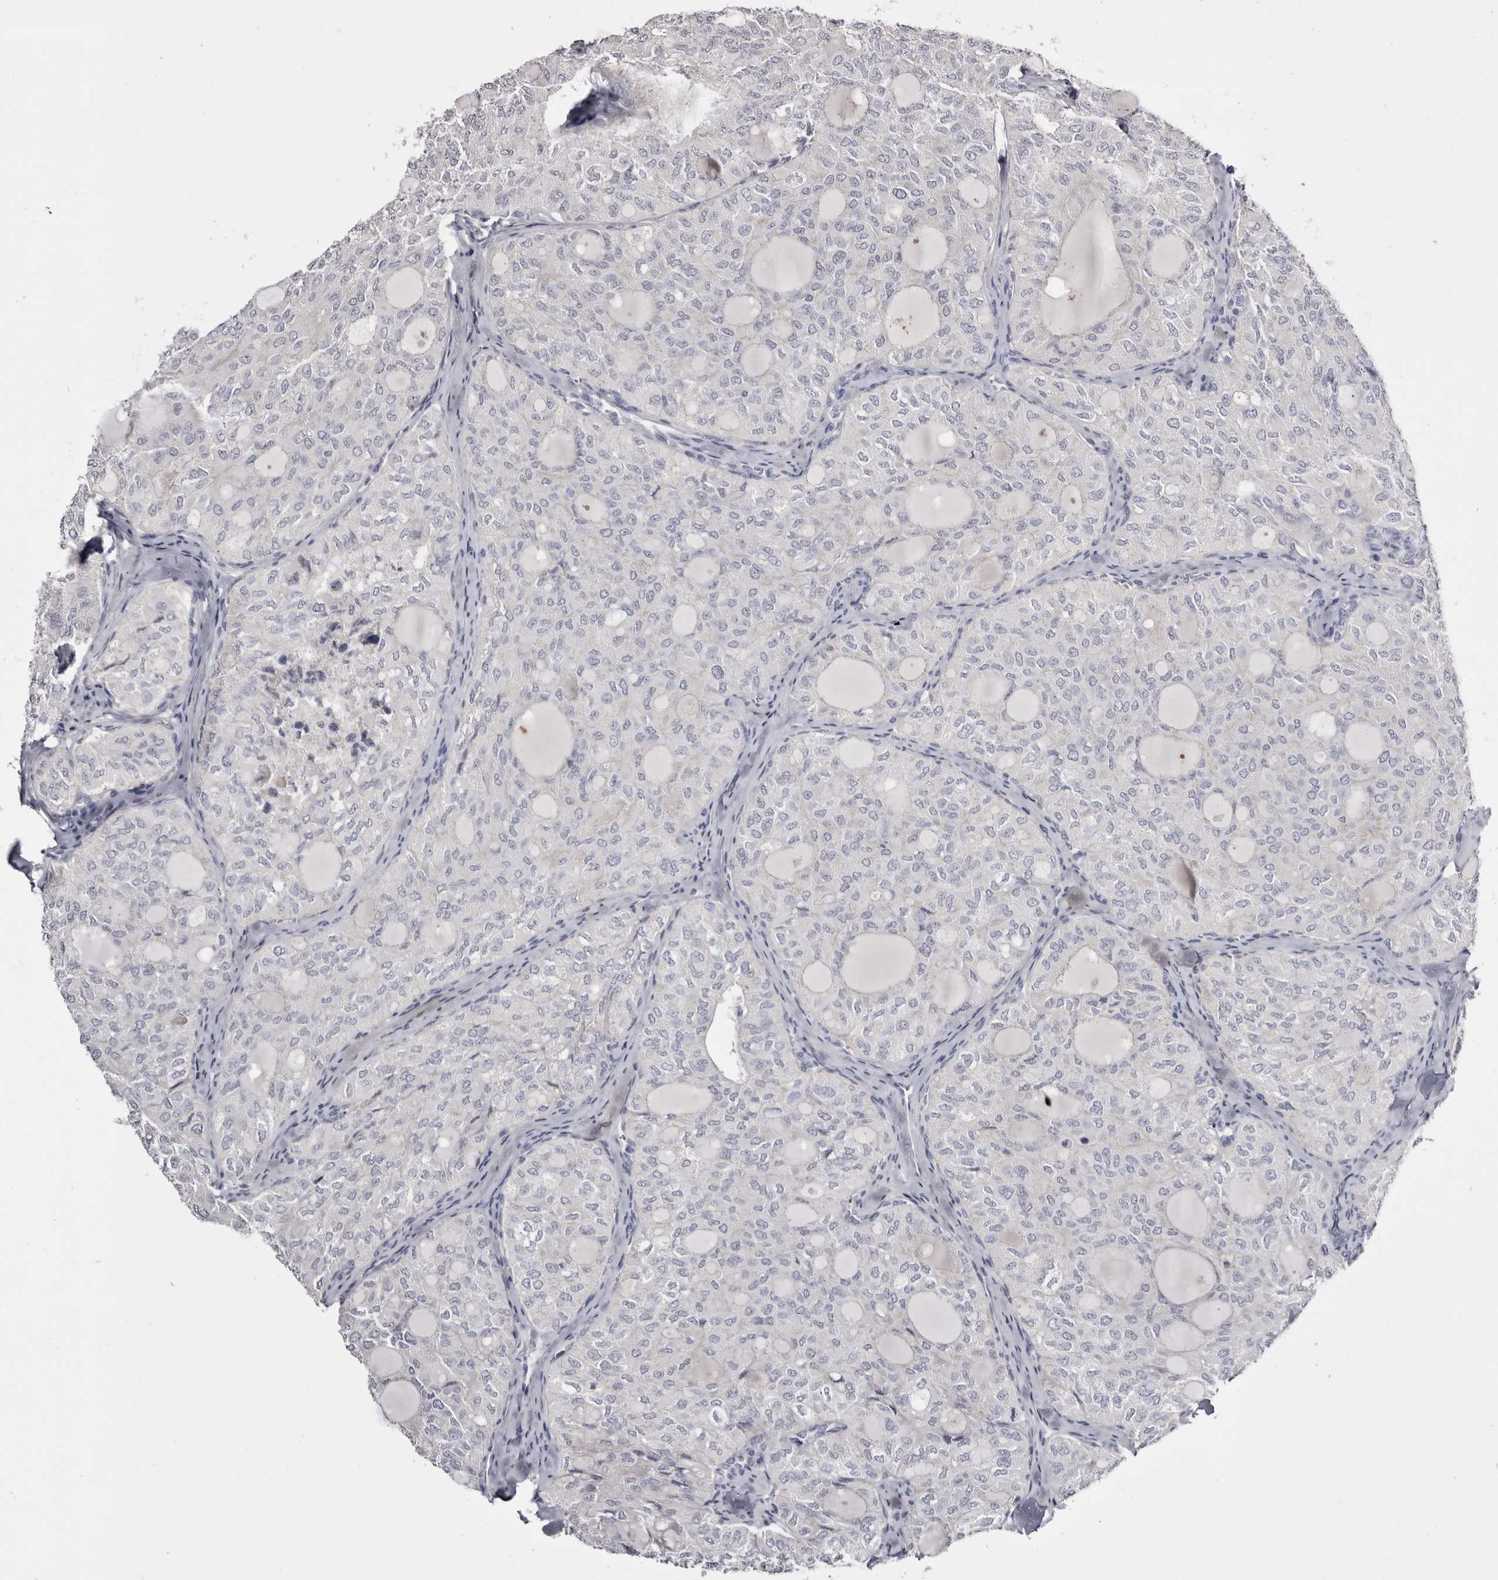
{"staining": {"intensity": "negative", "quantity": "none", "location": "none"}, "tissue": "thyroid cancer", "cell_type": "Tumor cells", "image_type": "cancer", "snomed": [{"axis": "morphology", "description": "Follicular adenoma carcinoma, NOS"}, {"axis": "topography", "description": "Thyroid gland"}], "caption": "Immunohistochemistry of follicular adenoma carcinoma (thyroid) exhibits no positivity in tumor cells. The staining is performed using DAB brown chromogen with nuclei counter-stained in using hematoxylin.", "gene": "CASQ1", "patient": {"sex": "male", "age": 75}}